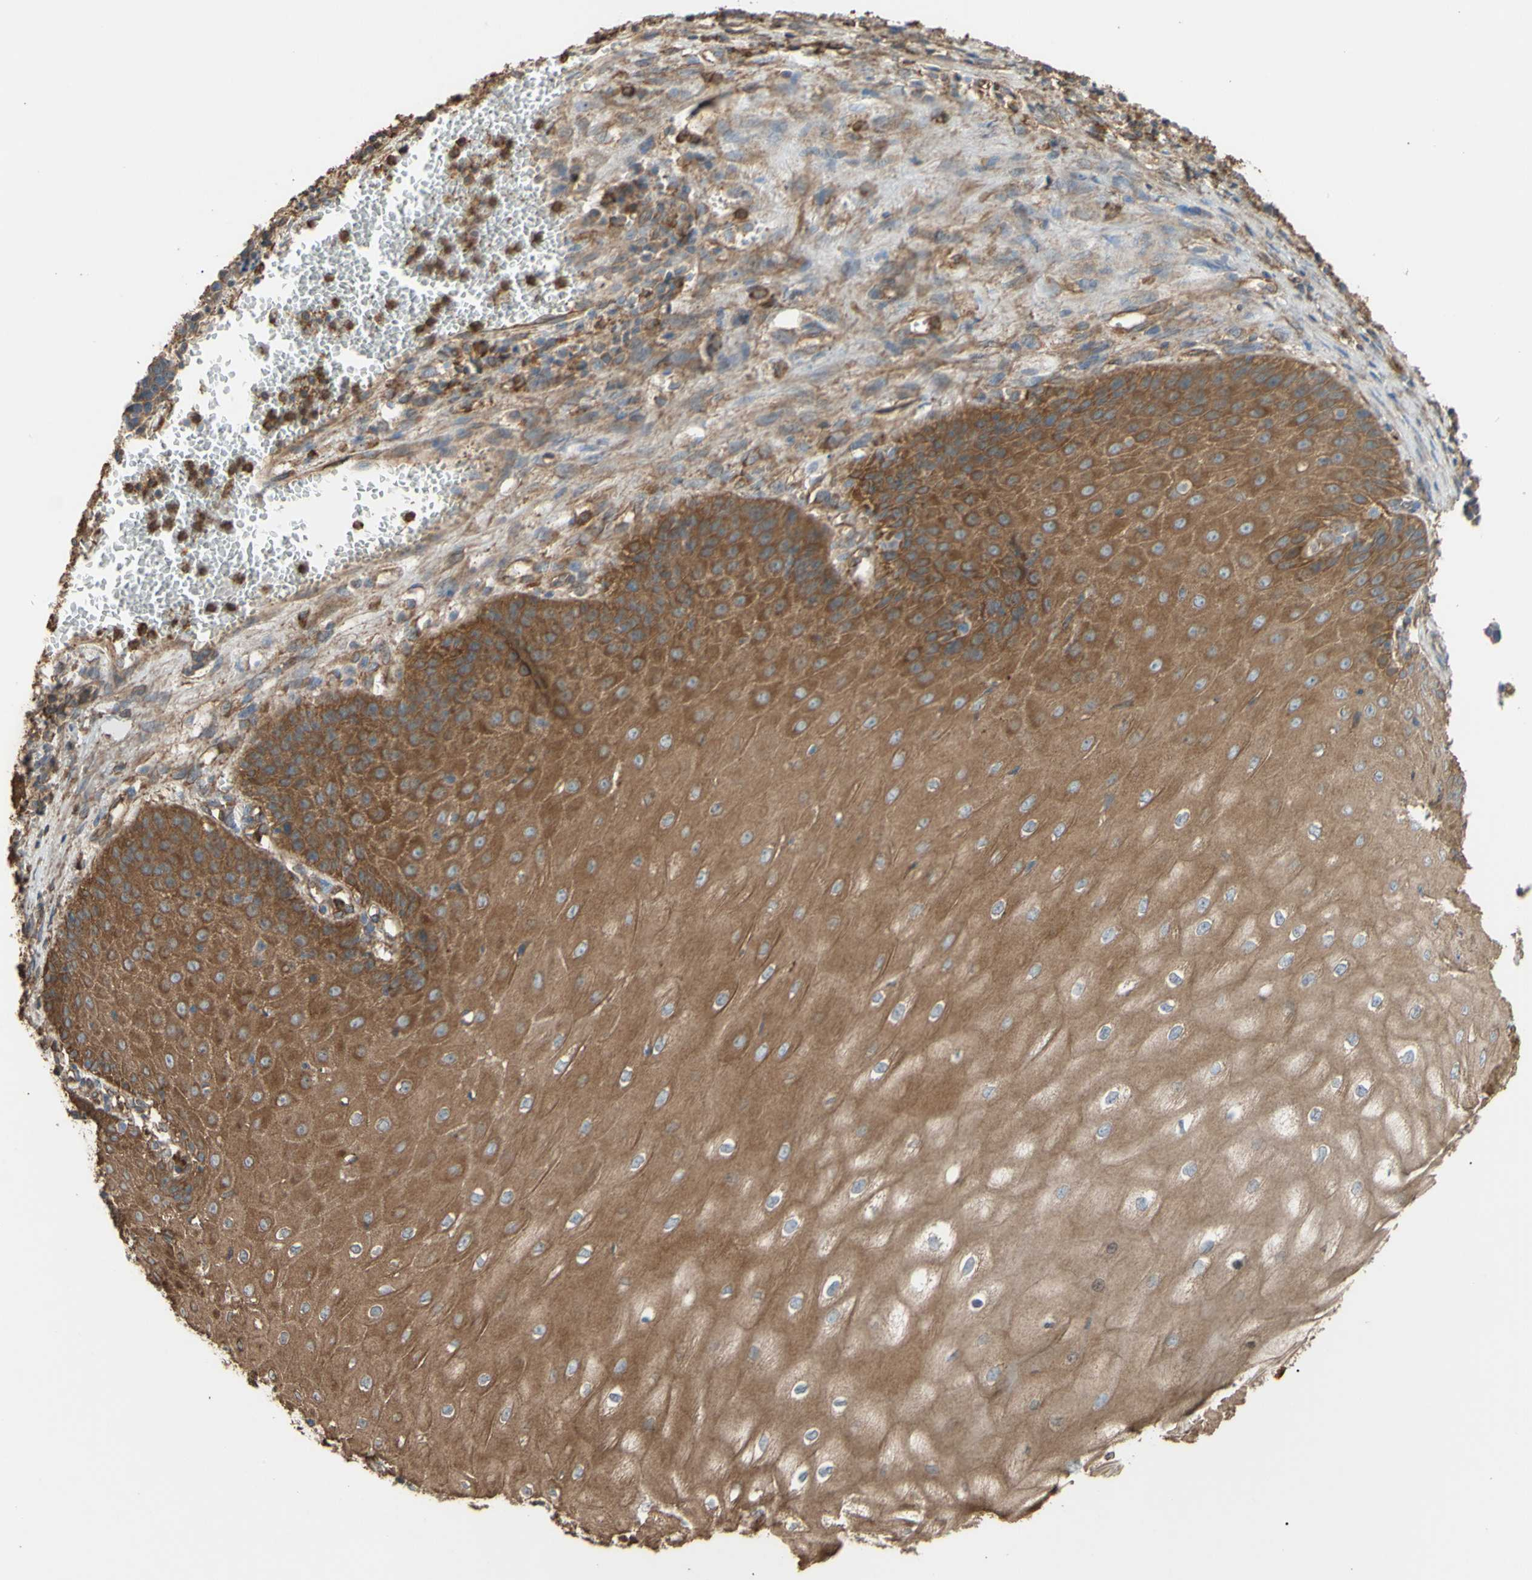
{"staining": {"intensity": "moderate", "quantity": ">75%", "location": "cytoplasmic/membranous"}, "tissue": "cervical cancer", "cell_type": "Tumor cells", "image_type": "cancer", "snomed": [{"axis": "morphology", "description": "Squamous cell carcinoma, NOS"}, {"axis": "topography", "description": "Cervix"}], "caption": "Cervical squamous cell carcinoma stained with a brown dye exhibits moderate cytoplasmic/membranous positive positivity in about >75% of tumor cells.", "gene": "CTTN", "patient": {"sex": "female", "age": 35}}